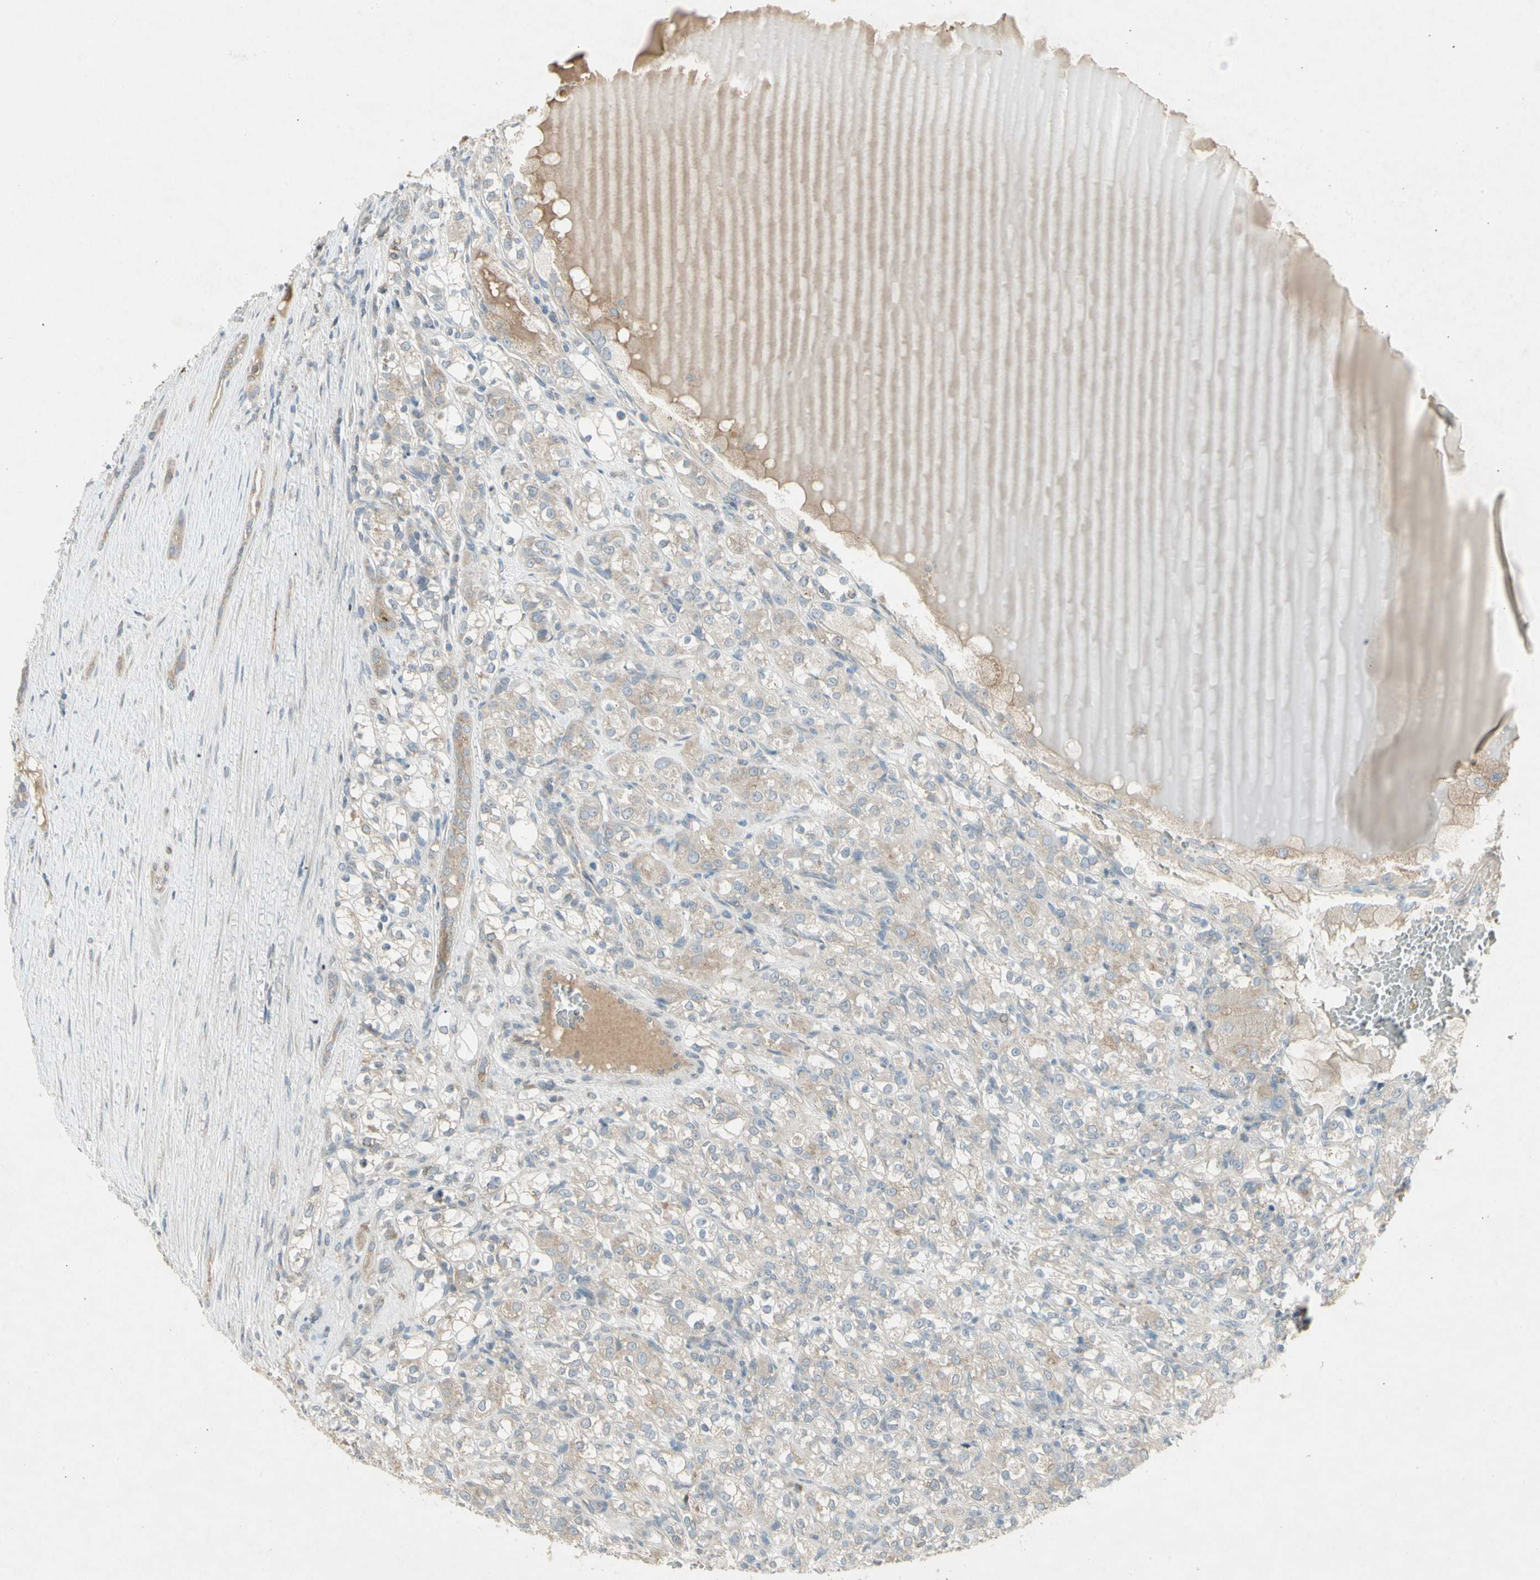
{"staining": {"intensity": "weak", "quantity": "25%-75%", "location": "cytoplasmic/membranous"}, "tissue": "renal cancer", "cell_type": "Tumor cells", "image_type": "cancer", "snomed": [{"axis": "morphology", "description": "Normal tissue, NOS"}, {"axis": "morphology", "description": "Adenocarcinoma, NOS"}, {"axis": "topography", "description": "Kidney"}], "caption": "Brown immunohistochemical staining in renal cancer demonstrates weak cytoplasmic/membranous expression in about 25%-75% of tumor cells. The staining is performed using DAB (3,3'-diaminobenzidine) brown chromogen to label protein expression. The nuclei are counter-stained blue using hematoxylin.", "gene": "PANK2", "patient": {"sex": "male", "age": 61}}